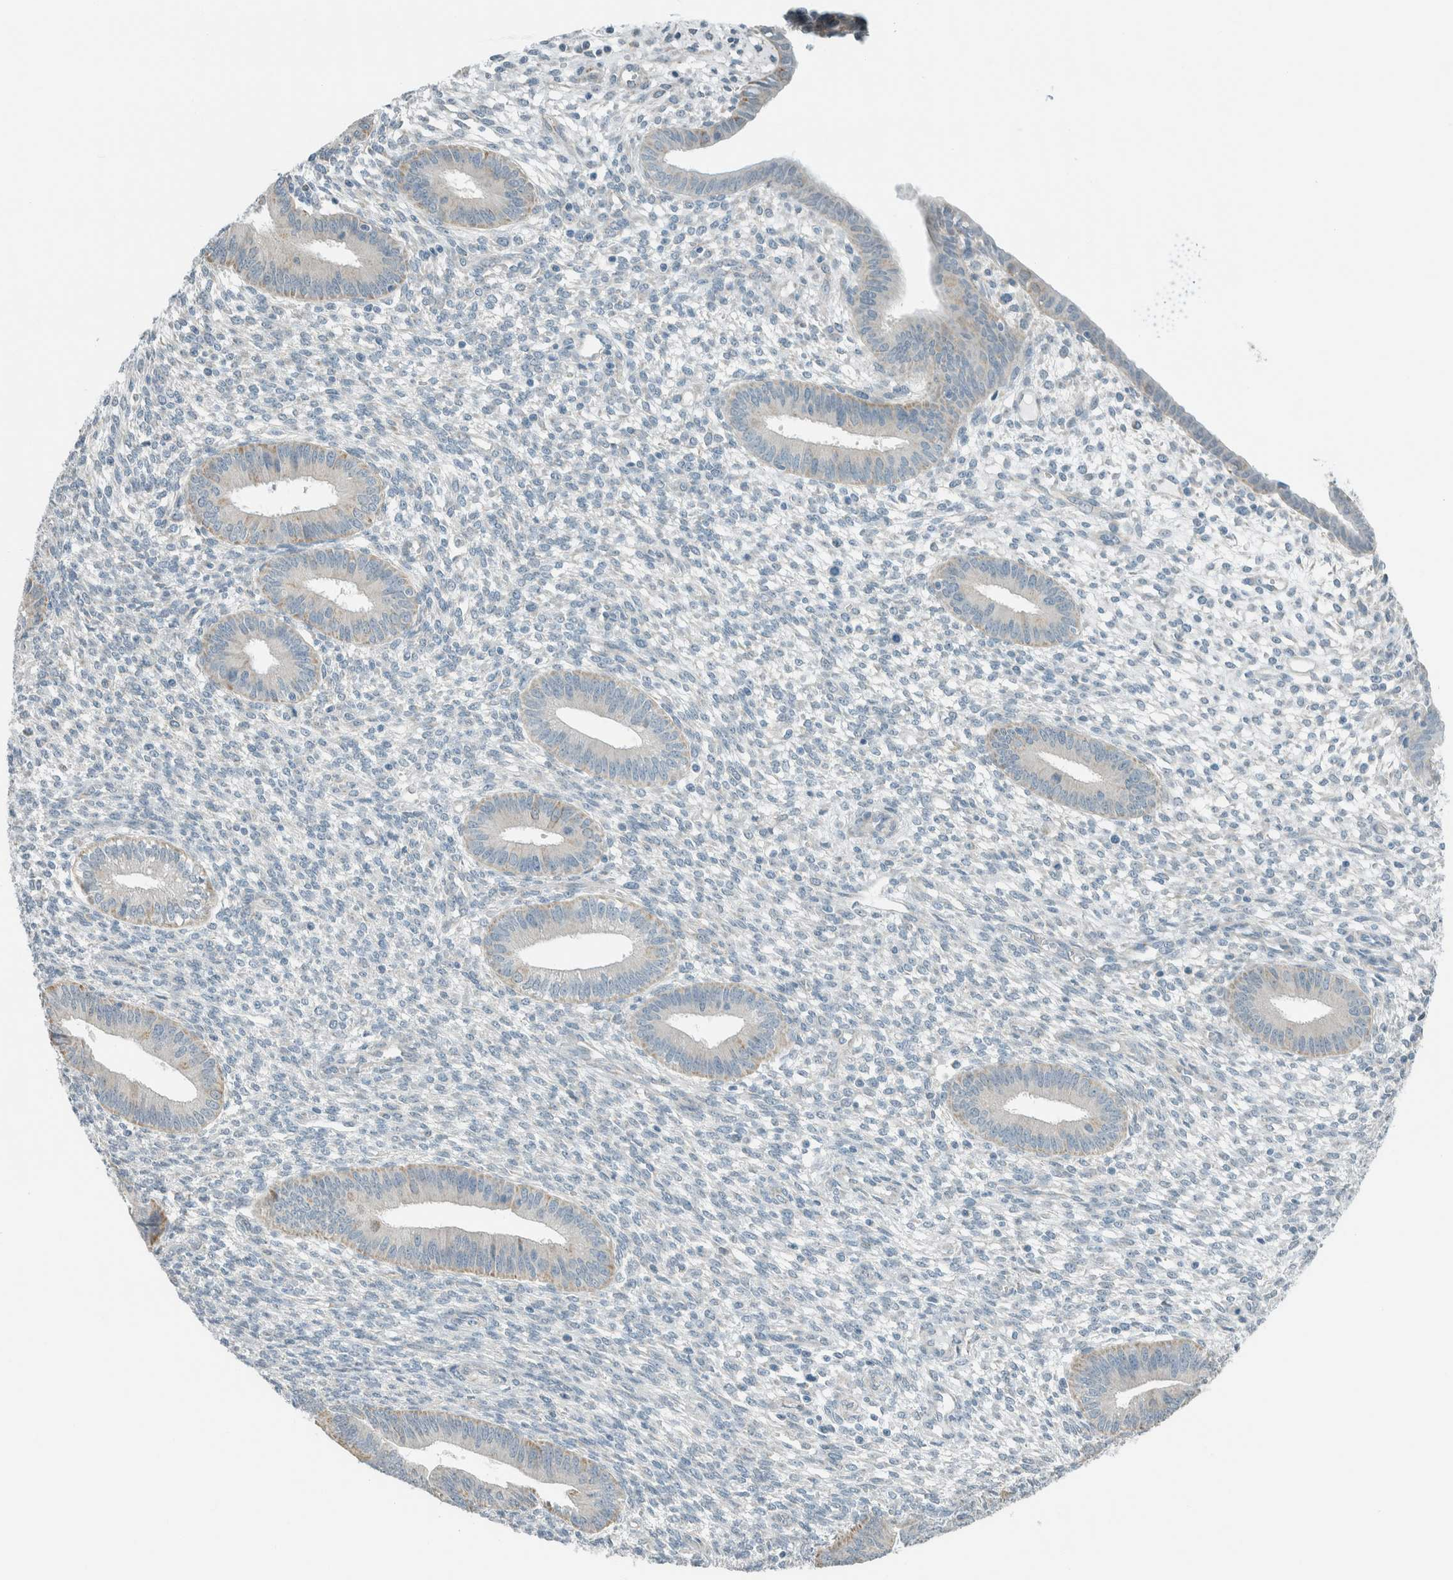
{"staining": {"intensity": "negative", "quantity": "none", "location": "none"}, "tissue": "endometrium", "cell_type": "Cells in endometrial stroma", "image_type": "normal", "snomed": [{"axis": "morphology", "description": "Normal tissue, NOS"}, {"axis": "topography", "description": "Endometrium"}], "caption": "Cells in endometrial stroma show no significant protein staining in normal endometrium. Brightfield microscopy of IHC stained with DAB (brown) and hematoxylin (blue), captured at high magnification.", "gene": "AARSD1", "patient": {"sex": "female", "age": 46}}